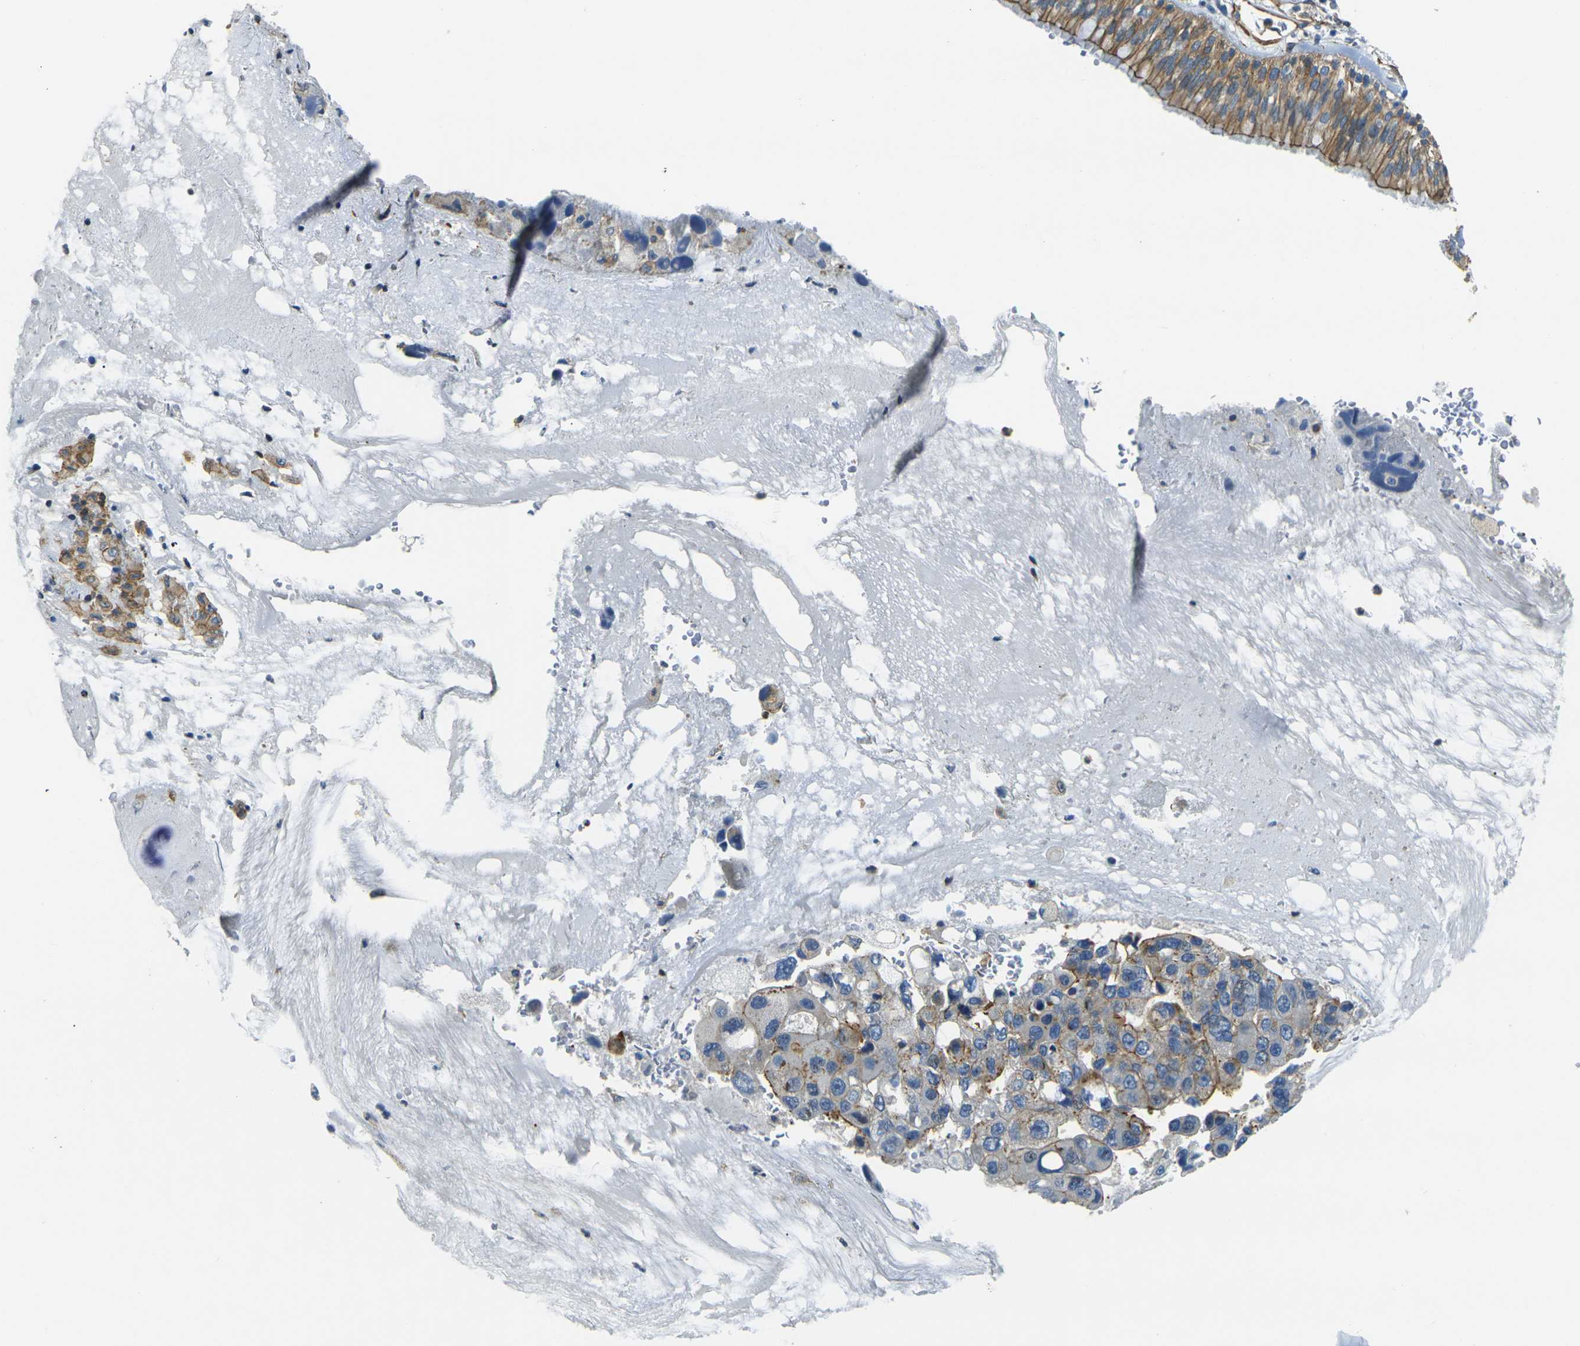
{"staining": {"intensity": "moderate", "quantity": ">75%", "location": "cytoplasmic/membranous"}, "tissue": "bronchus", "cell_type": "Respiratory epithelial cells", "image_type": "normal", "snomed": [{"axis": "morphology", "description": "Normal tissue, NOS"}, {"axis": "morphology", "description": "Adenocarcinoma, NOS"}, {"axis": "morphology", "description": "Adenocarcinoma, metastatic, NOS"}, {"axis": "topography", "description": "Lymph node"}, {"axis": "topography", "description": "Bronchus"}, {"axis": "topography", "description": "Lung"}], "caption": "A brown stain highlights moderate cytoplasmic/membranous staining of a protein in respiratory epithelial cells of unremarkable bronchus.", "gene": "EPHA7", "patient": {"sex": "female", "age": 54}}